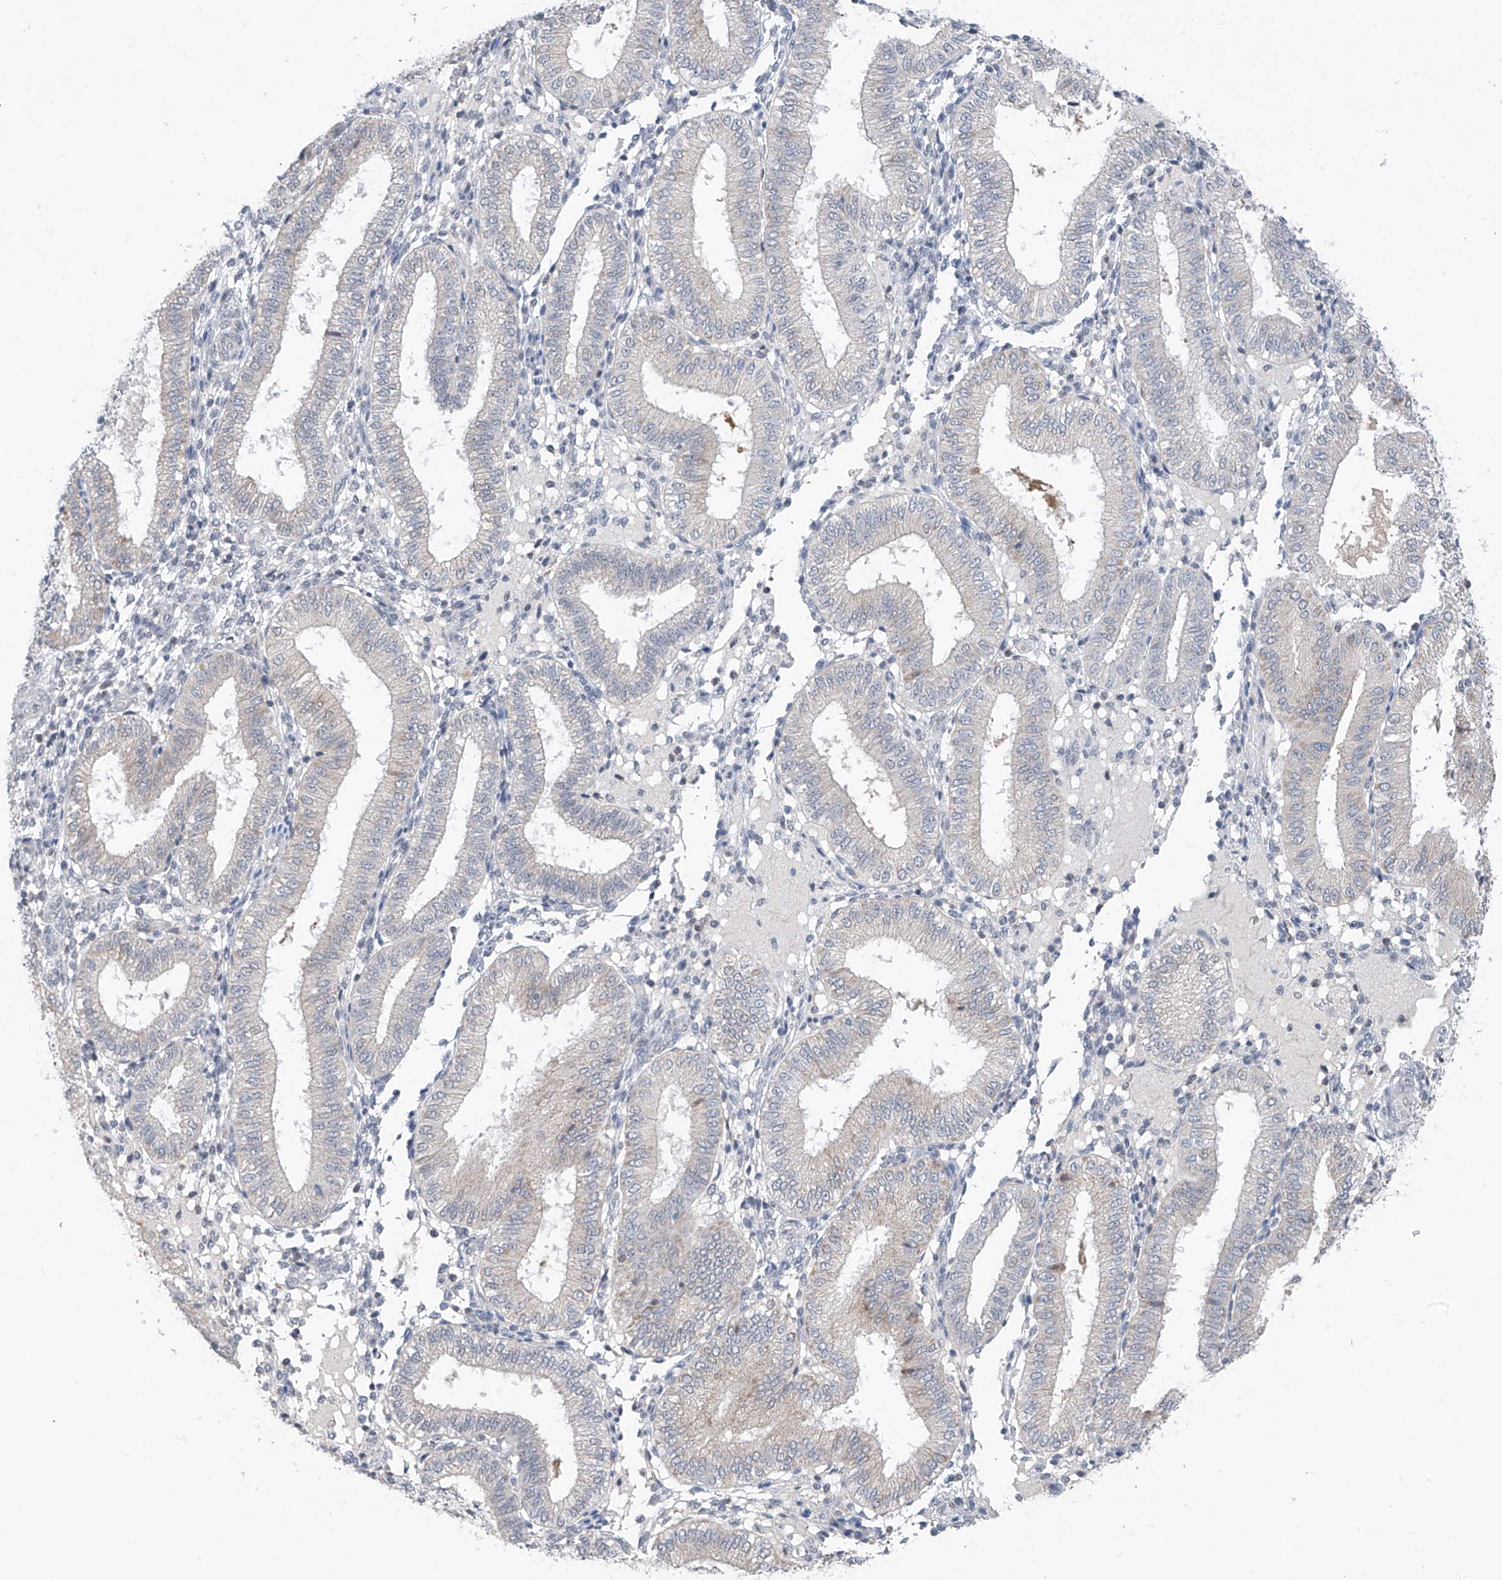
{"staining": {"intensity": "negative", "quantity": "none", "location": "none"}, "tissue": "endometrium", "cell_type": "Cells in endometrial stroma", "image_type": "normal", "snomed": [{"axis": "morphology", "description": "Normal tissue, NOS"}, {"axis": "topography", "description": "Endometrium"}], "caption": "Immunohistochemistry (IHC) micrograph of normal endometrium: human endometrium stained with DAB (3,3'-diaminobenzidine) exhibits no significant protein staining in cells in endometrial stroma. (DAB (3,3'-diaminobenzidine) immunohistochemistry (IHC) visualized using brightfield microscopy, high magnification).", "gene": "CYP4V2", "patient": {"sex": "female", "age": 39}}